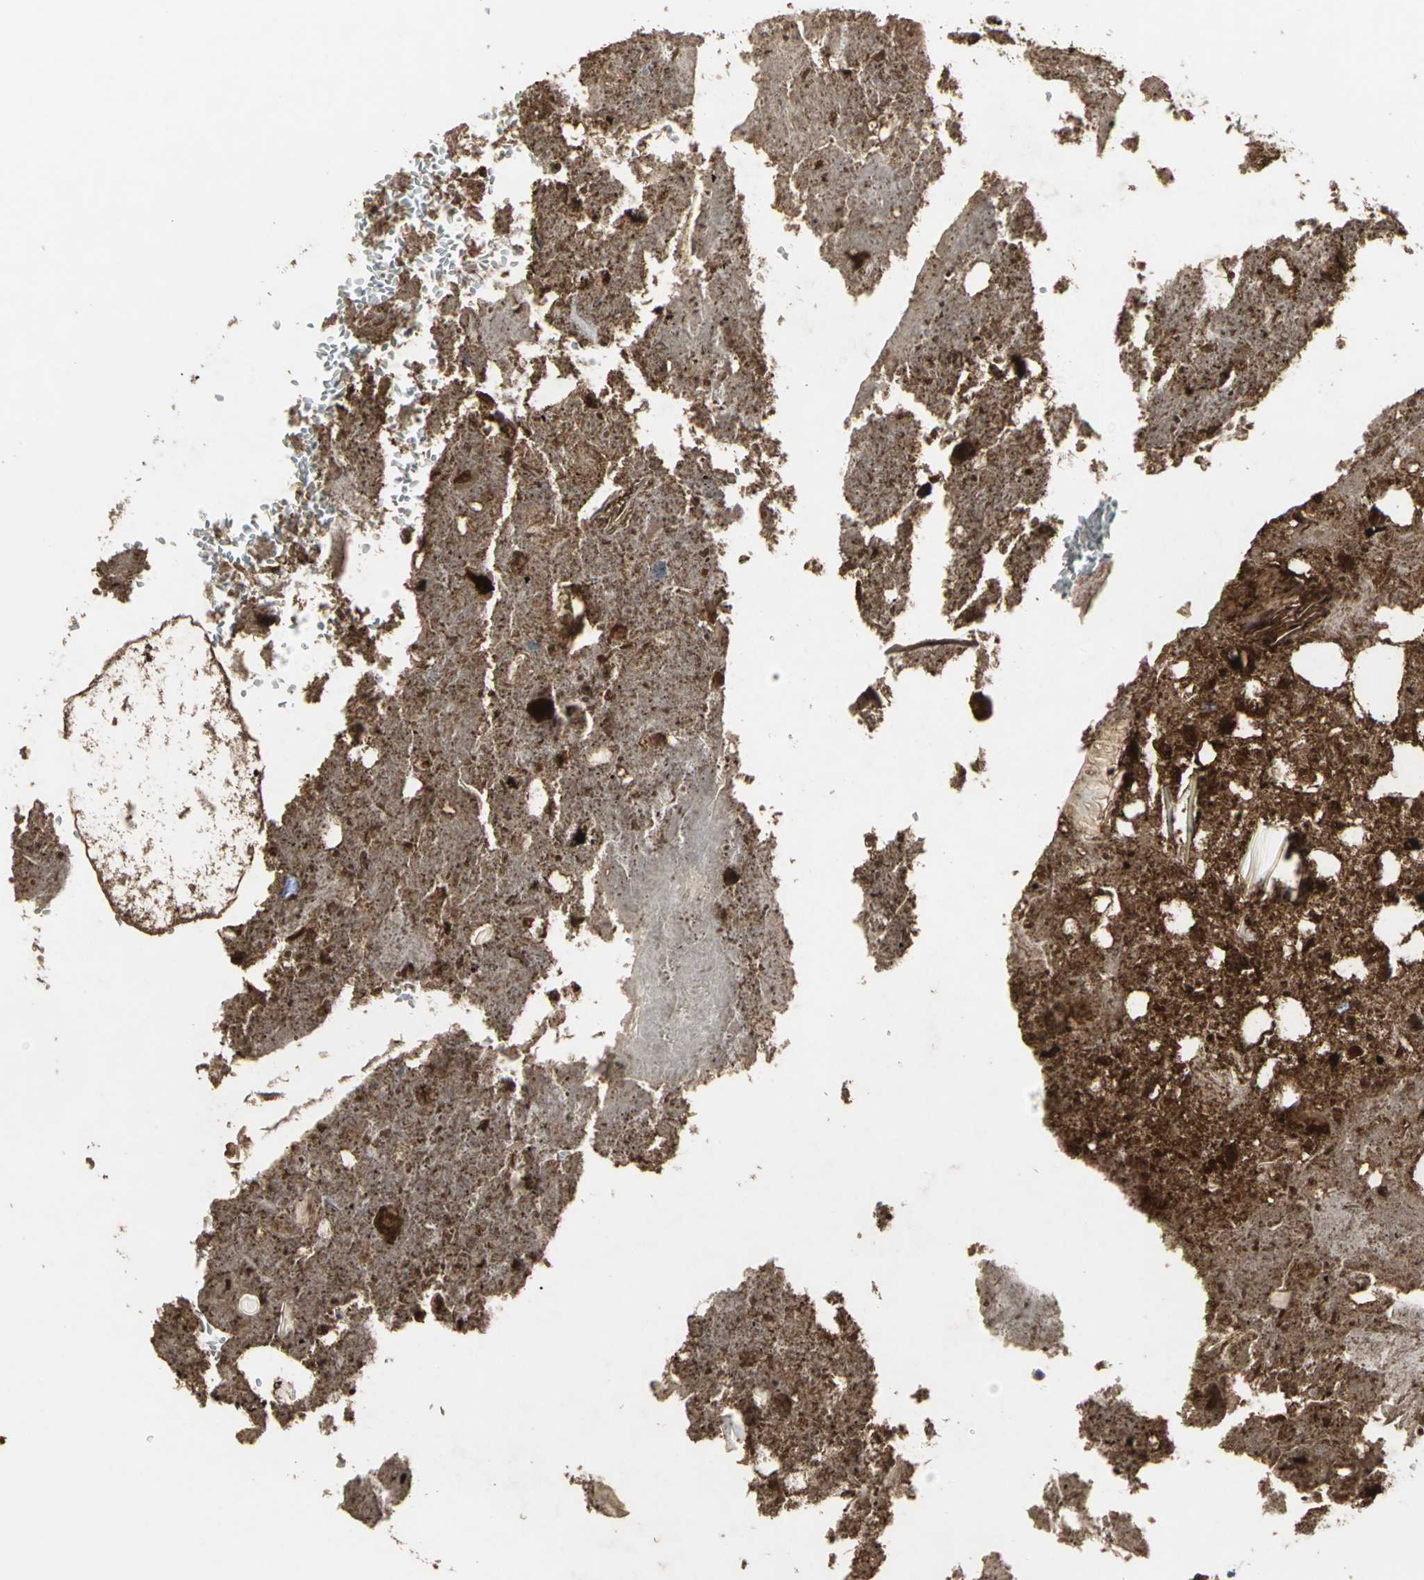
{"staining": {"intensity": "moderate", "quantity": "25%-75%", "location": "cytoplasmic/membranous"}, "tissue": "appendix", "cell_type": "Glandular cells", "image_type": "normal", "snomed": [{"axis": "morphology", "description": "Normal tissue, NOS"}, {"axis": "topography", "description": "Appendix"}], "caption": "This photomicrograph shows IHC staining of unremarkable human appendix, with medium moderate cytoplasmic/membranous expression in approximately 25%-75% of glandular cells.", "gene": "SYVN1", "patient": {"sex": "female", "age": 10}}